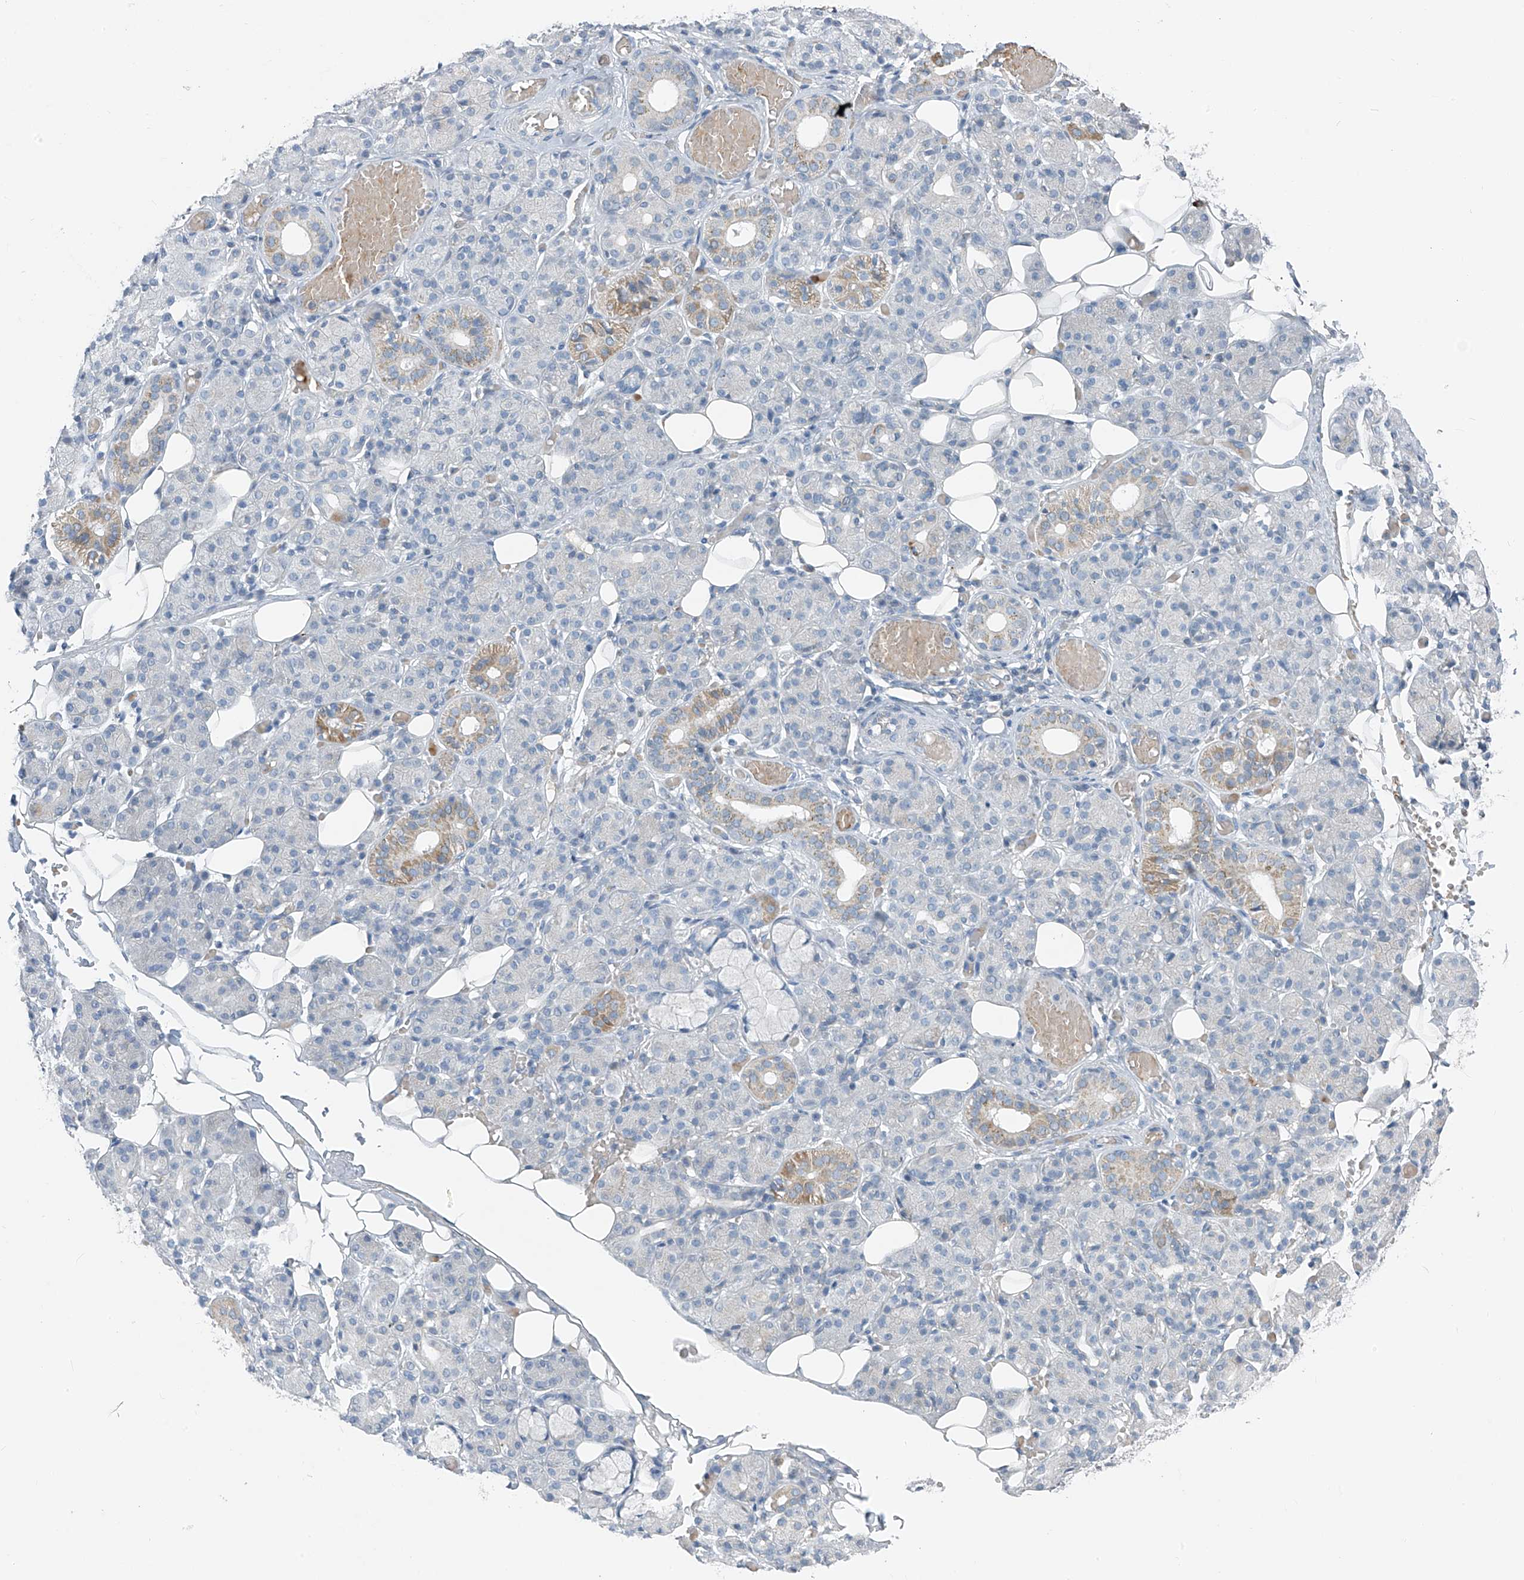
{"staining": {"intensity": "weak", "quantity": "<25%", "location": "cytoplasmic/membranous"}, "tissue": "salivary gland", "cell_type": "Glandular cells", "image_type": "normal", "snomed": [{"axis": "morphology", "description": "Normal tissue, NOS"}, {"axis": "topography", "description": "Salivary gland"}], "caption": "Immunohistochemistry (IHC) micrograph of unremarkable salivary gland: salivary gland stained with DAB (3,3'-diaminobenzidine) displays no significant protein staining in glandular cells.", "gene": "FGD2", "patient": {"sex": "male", "age": 63}}